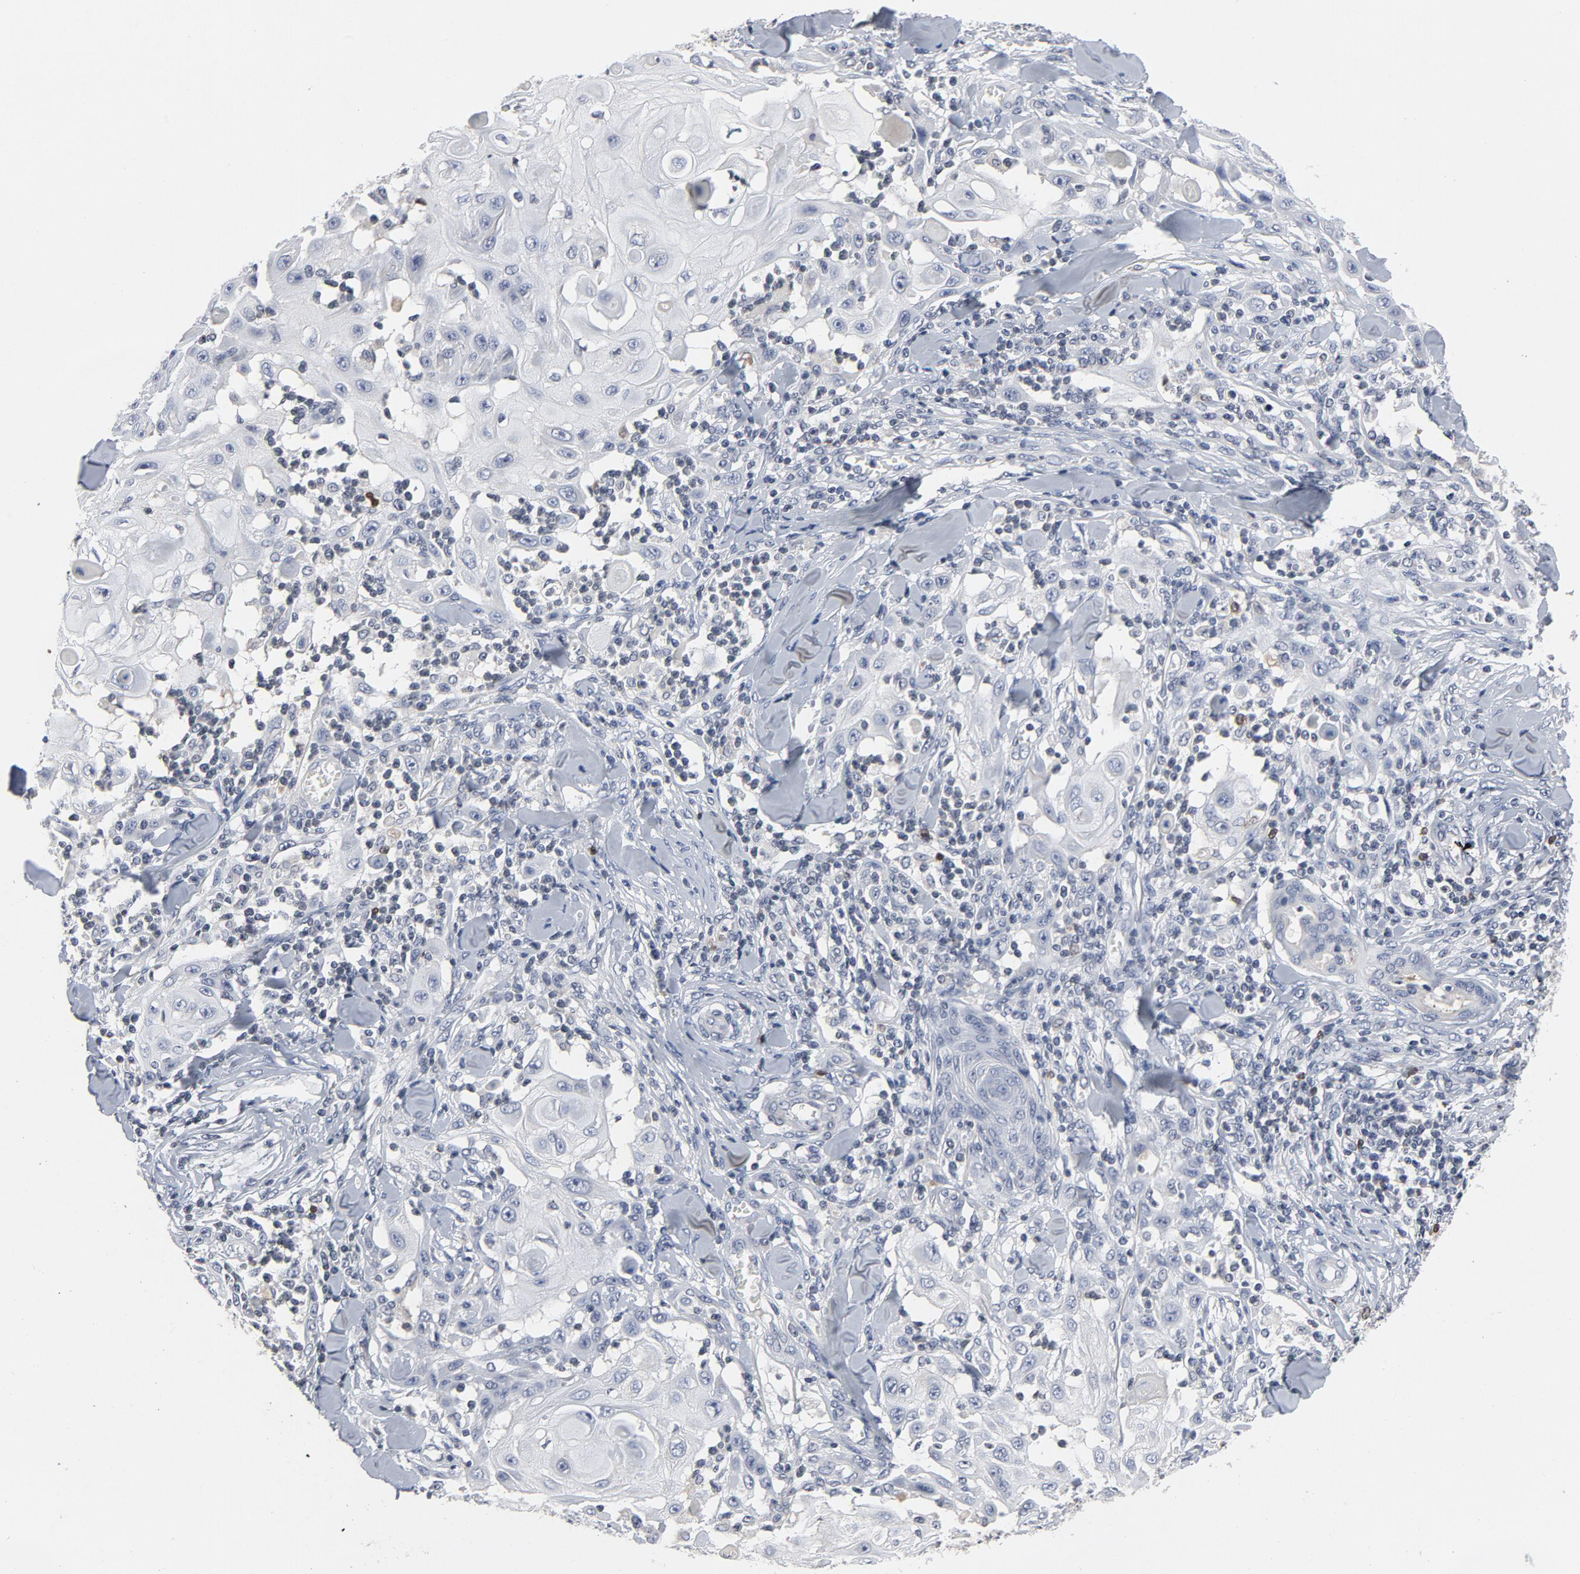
{"staining": {"intensity": "negative", "quantity": "none", "location": "none"}, "tissue": "skin cancer", "cell_type": "Tumor cells", "image_type": "cancer", "snomed": [{"axis": "morphology", "description": "Squamous cell carcinoma, NOS"}, {"axis": "topography", "description": "Skin"}], "caption": "Protein analysis of squamous cell carcinoma (skin) reveals no significant staining in tumor cells.", "gene": "TCL1A", "patient": {"sex": "male", "age": 24}}